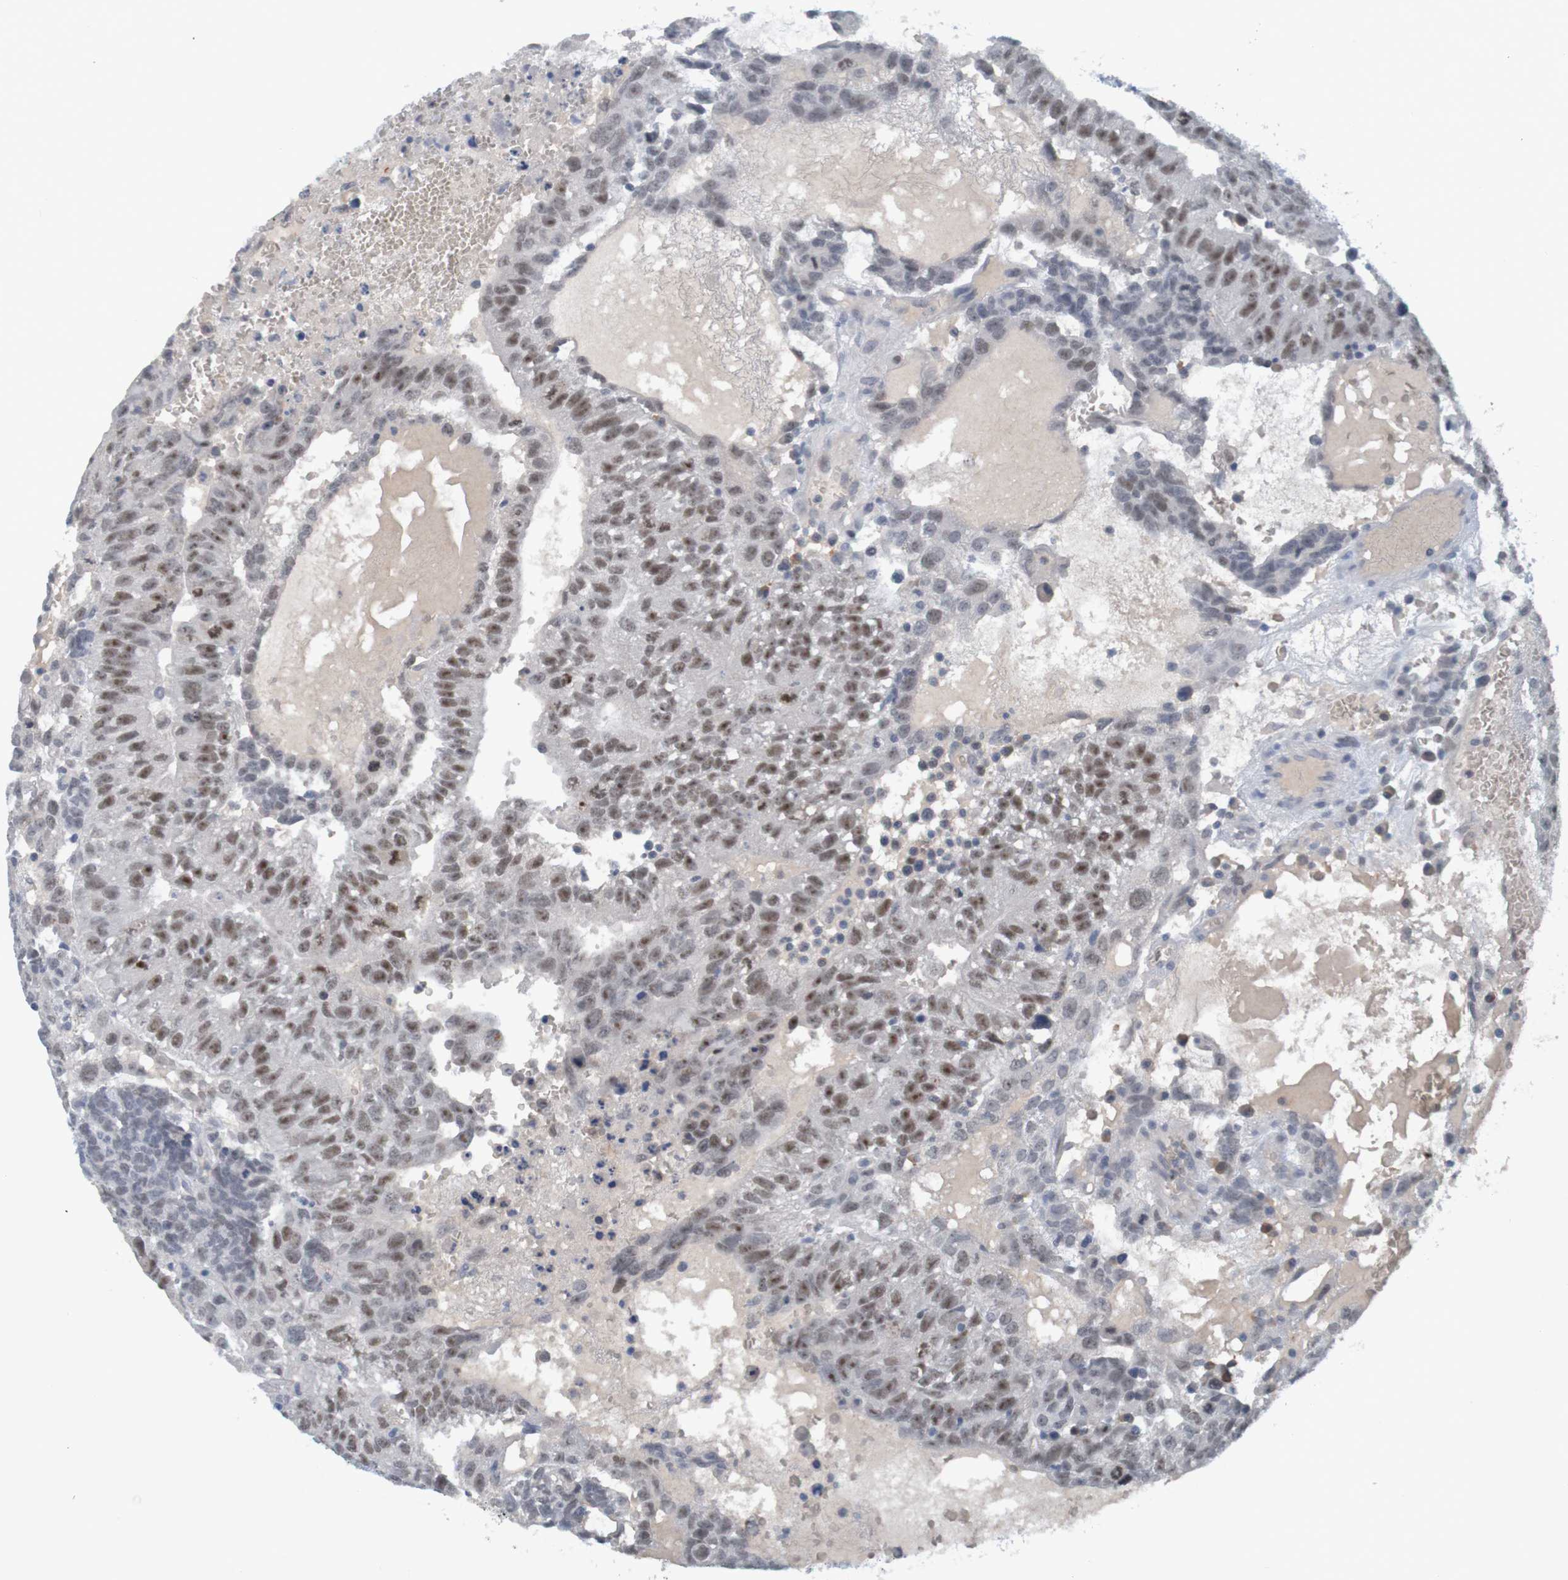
{"staining": {"intensity": "weak", "quantity": ">75%", "location": "nuclear"}, "tissue": "testis cancer", "cell_type": "Tumor cells", "image_type": "cancer", "snomed": [{"axis": "morphology", "description": "Seminoma, NOS"}, {"axis": "morphology", "description": "Carcinoma, Embryonal, NOS"}, {"axis": "topography", "description": "Testis"}], "caption": "Immunohistochemistry photomicrograph of testis cancer stained for a protein (brown), which displays low levels of weak nuclear staining in about >75% of tumor cells.", "gene": "USP36", "patient": {"sex": "male", "age": 52}}